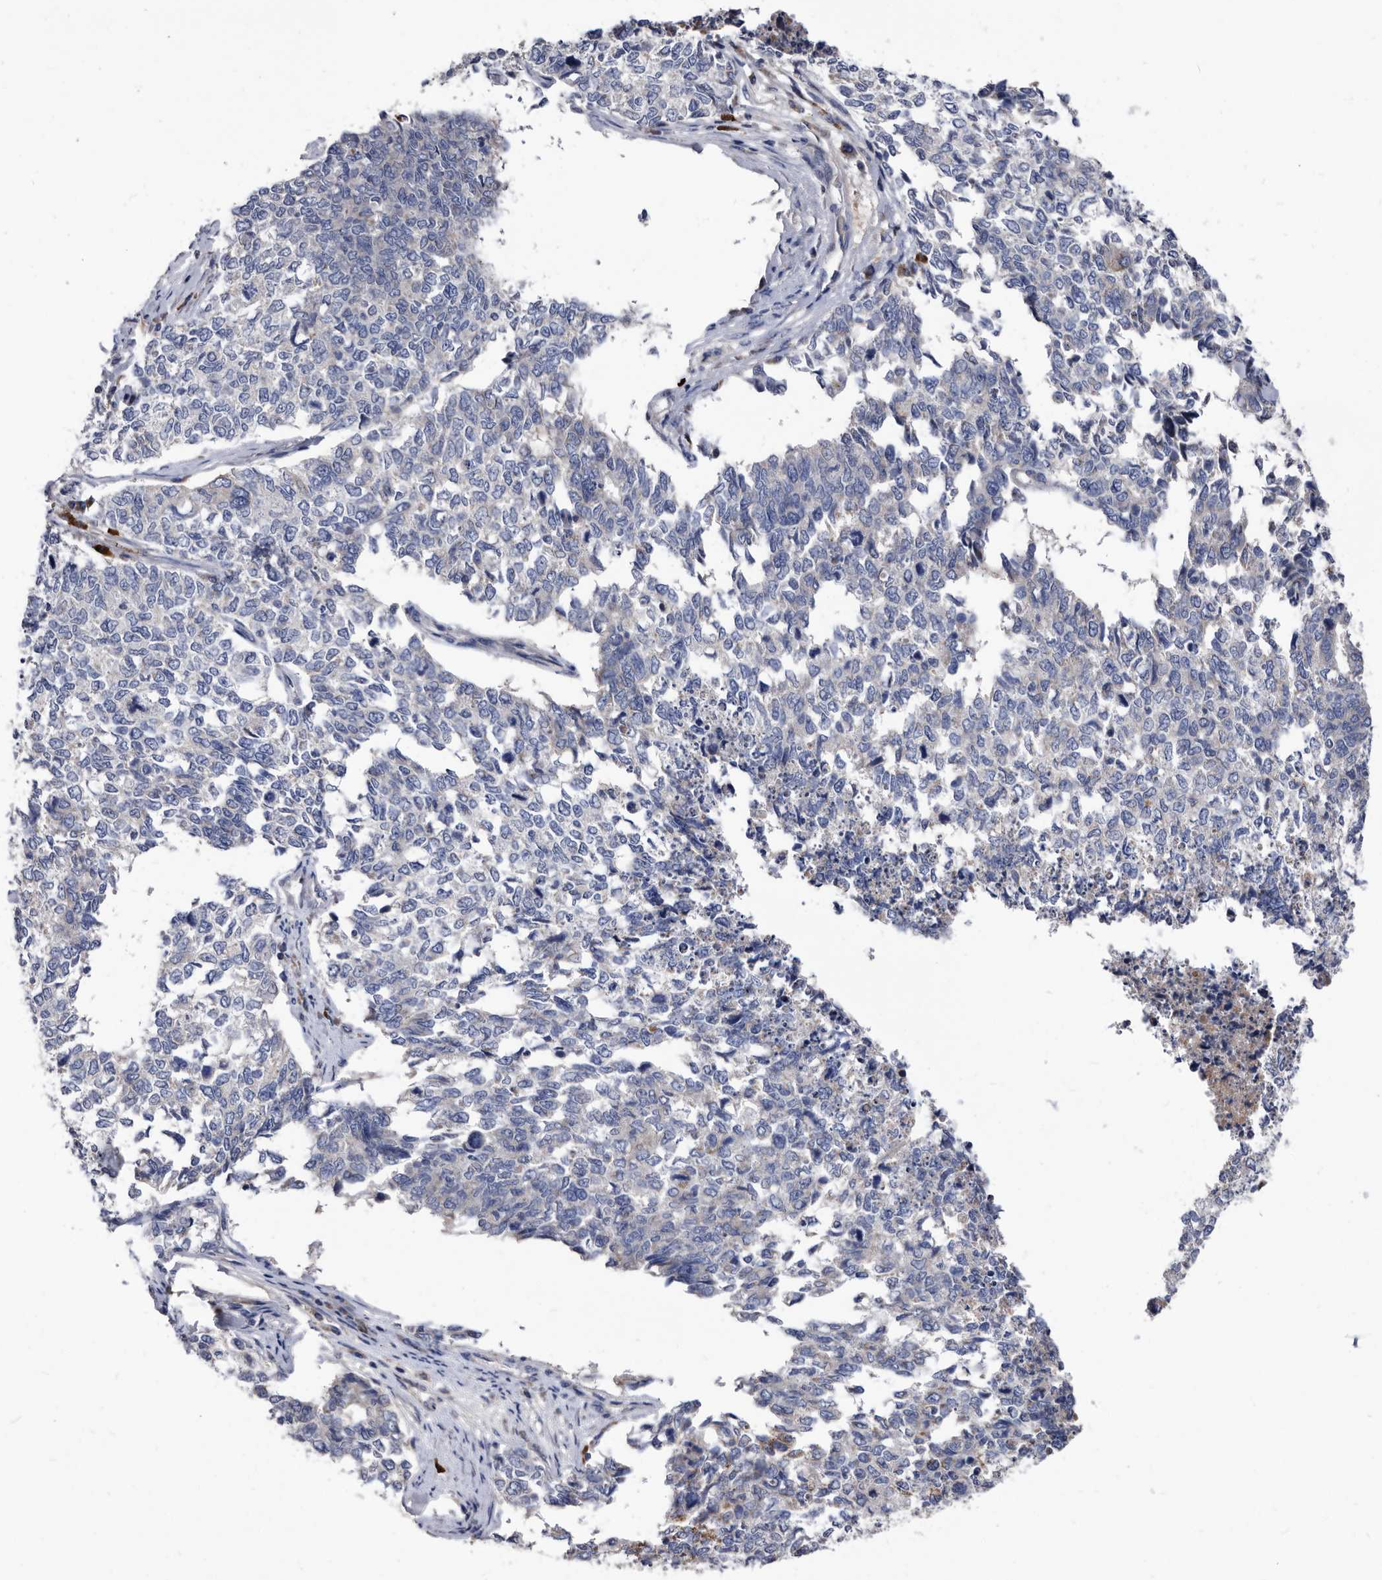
{"staining": {"intensity": "negative", "quantity": "none", "location": "none"}, "tissue": "cervical cancer", "cell_type": "Tumor cells", "image_type": "cancer", "snomed": [{"axis": "morphology", "description": "Squamous cell carcinoma, NOS"}, {"axis": "topography", "description": "Cervix"}], "caption": "Image shows no significant protein positivity in tumor cells of cervical cancer (squamous cell carcinoma).", "gene": "DTNBP1", "patient": {"sex": "female", "age": 63}}